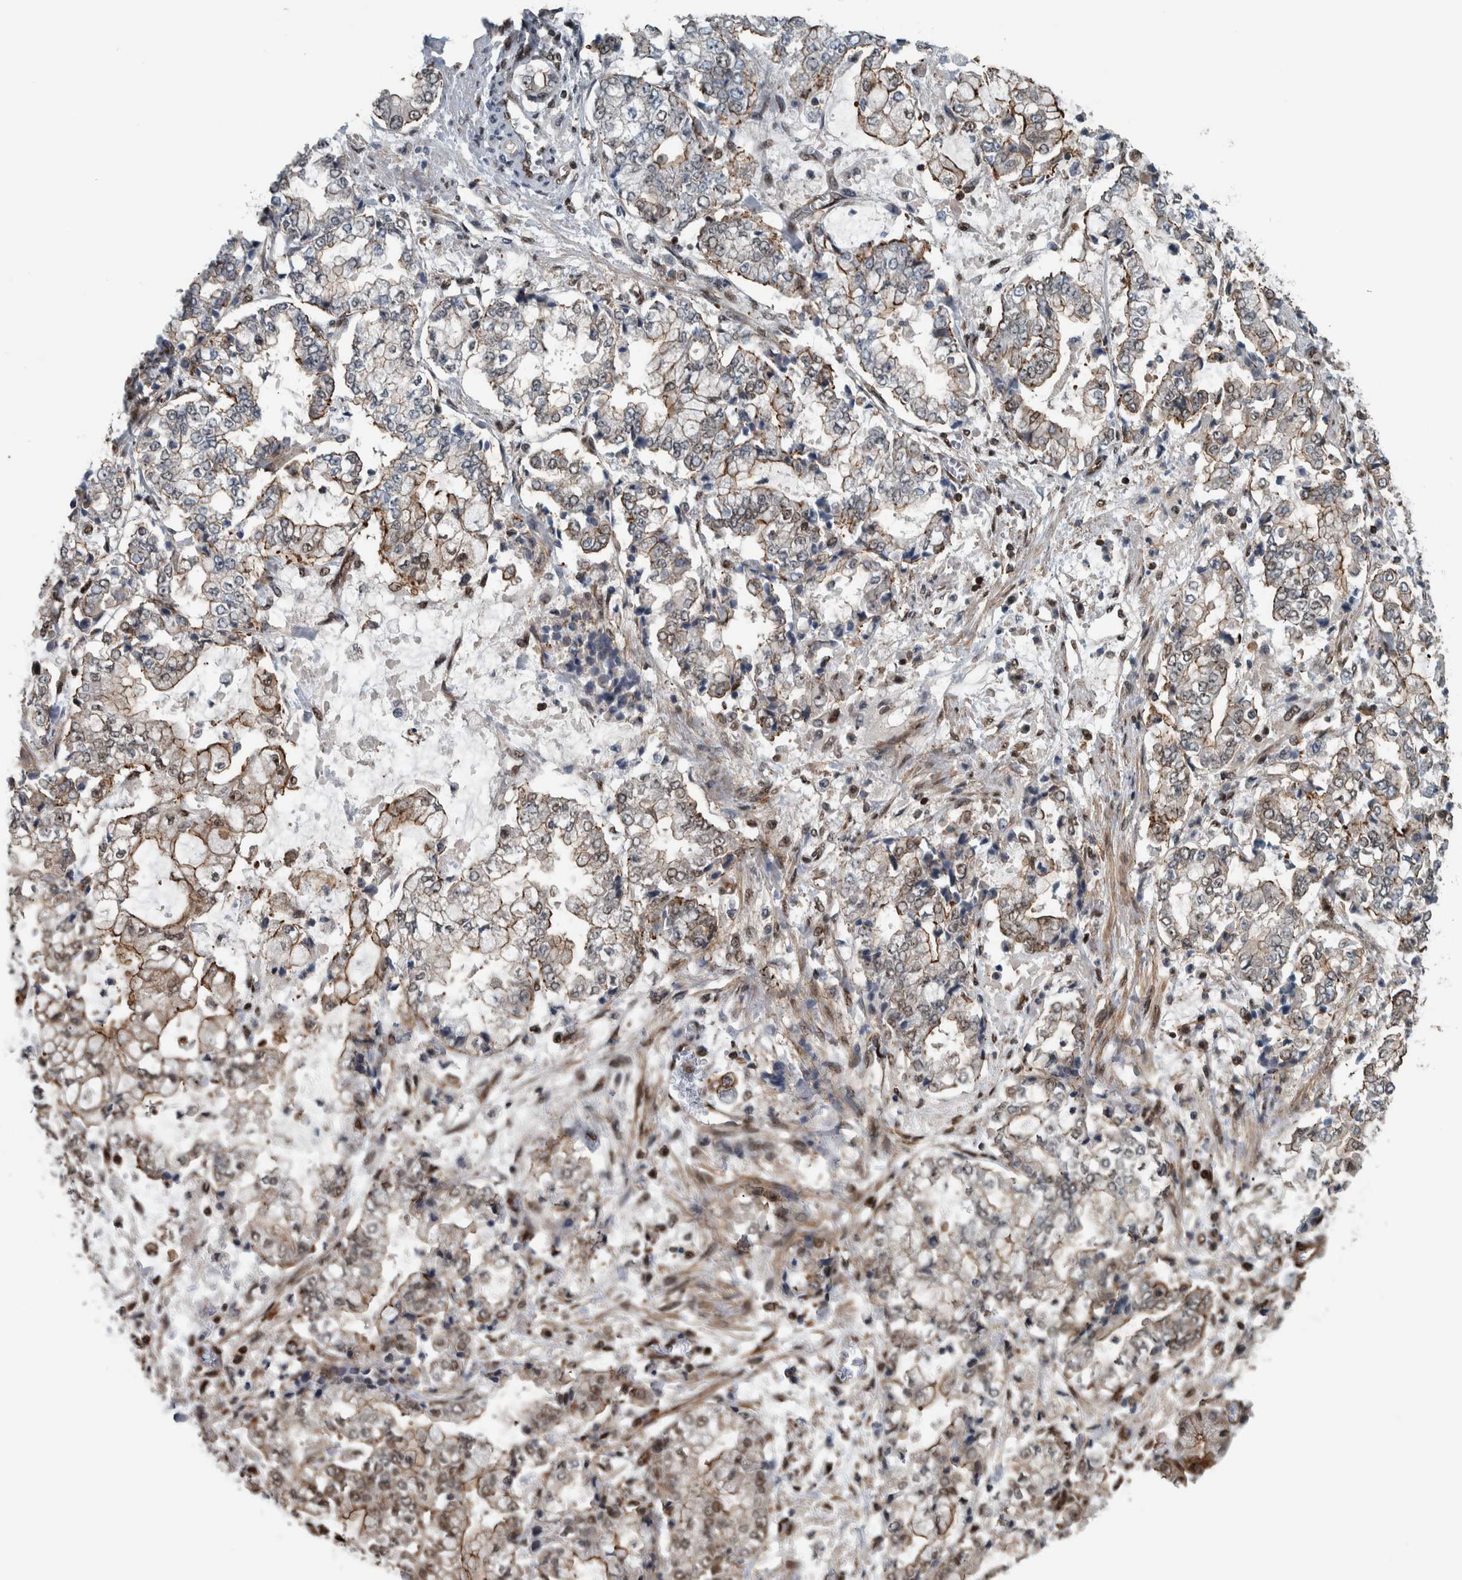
{"staining": {"intensity": "moderate", "quantity": "25%-75%", "location": "cytoplasmic/membranous"}, "tissue": "stomach cancer", "cell_type": "Tumor cells", "image_type": "cancer", "snomed": [{"axis": "morphology", "description": "Adenocarcinoma, NOS"}, {"axis": "topography", "description": "Stomach"}], "caption": "Immunohistochemical staining of adenocarcinoma (stomach) shows medium levels of moderate cytoplasmic/membranous protein staining in approximately 25%-75% of tumor cells.", "gene": "FAM135B", "patient": {"sex": "male", "age": 76}}